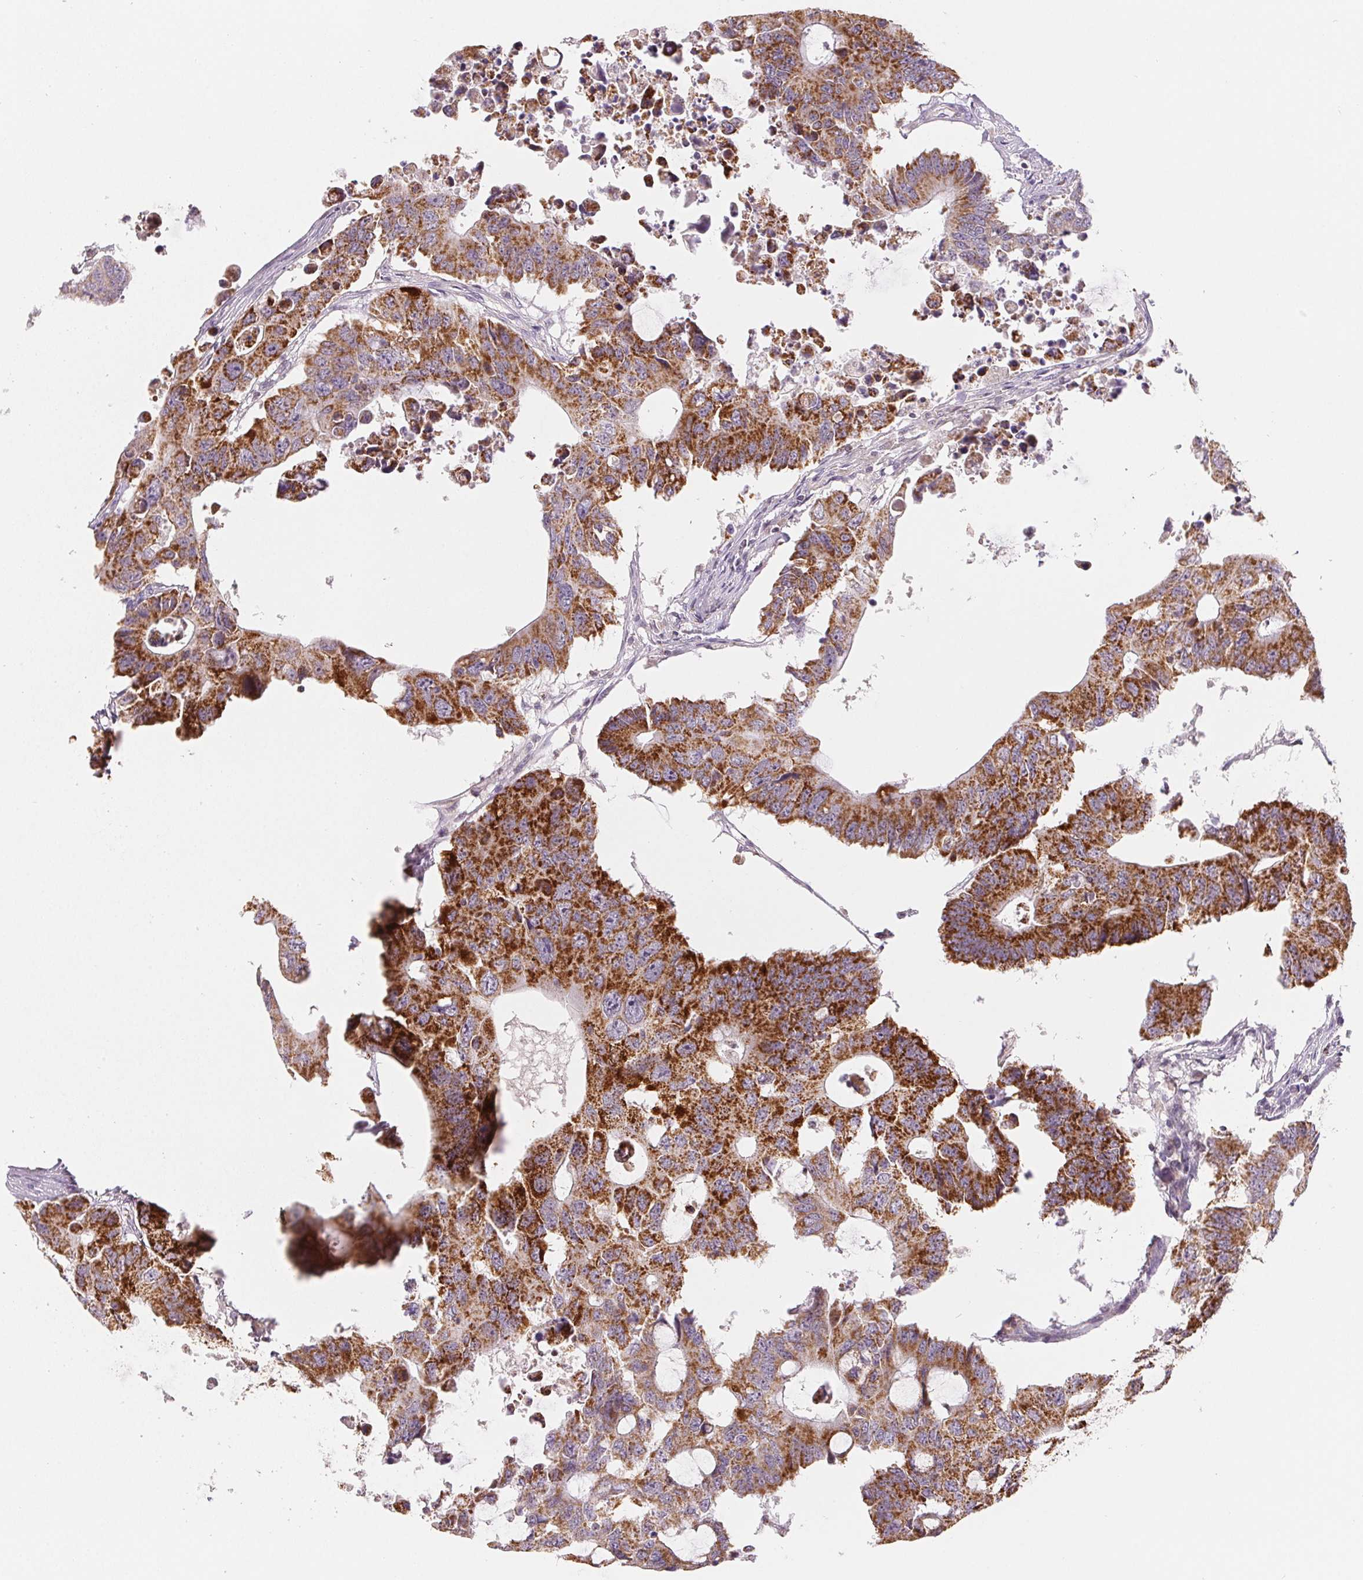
{"staining": {"intensity": "strong", "quantity": ">75%", "location": "cytoplasmic/membranous"}, "tissue": "colorectal cancer", "cell_type": "Tumor cells", "image_type": "cancer", "snomed": [{"axis": "morphology", "description": "Adenocarcinoma, NOS"}, {"axis": "topography", "description": "Colon"}], "caption": "Immunohistochemical staining of colorectal cancer (adenocarcinoma) demonstrates high levels of strong cytoplasmic/membranous protein positivity in about >75% of tumor cells. Nuclei are stained in blue.", "gene": "HINT2", "patient": {"sex": "male", "age": 71}}